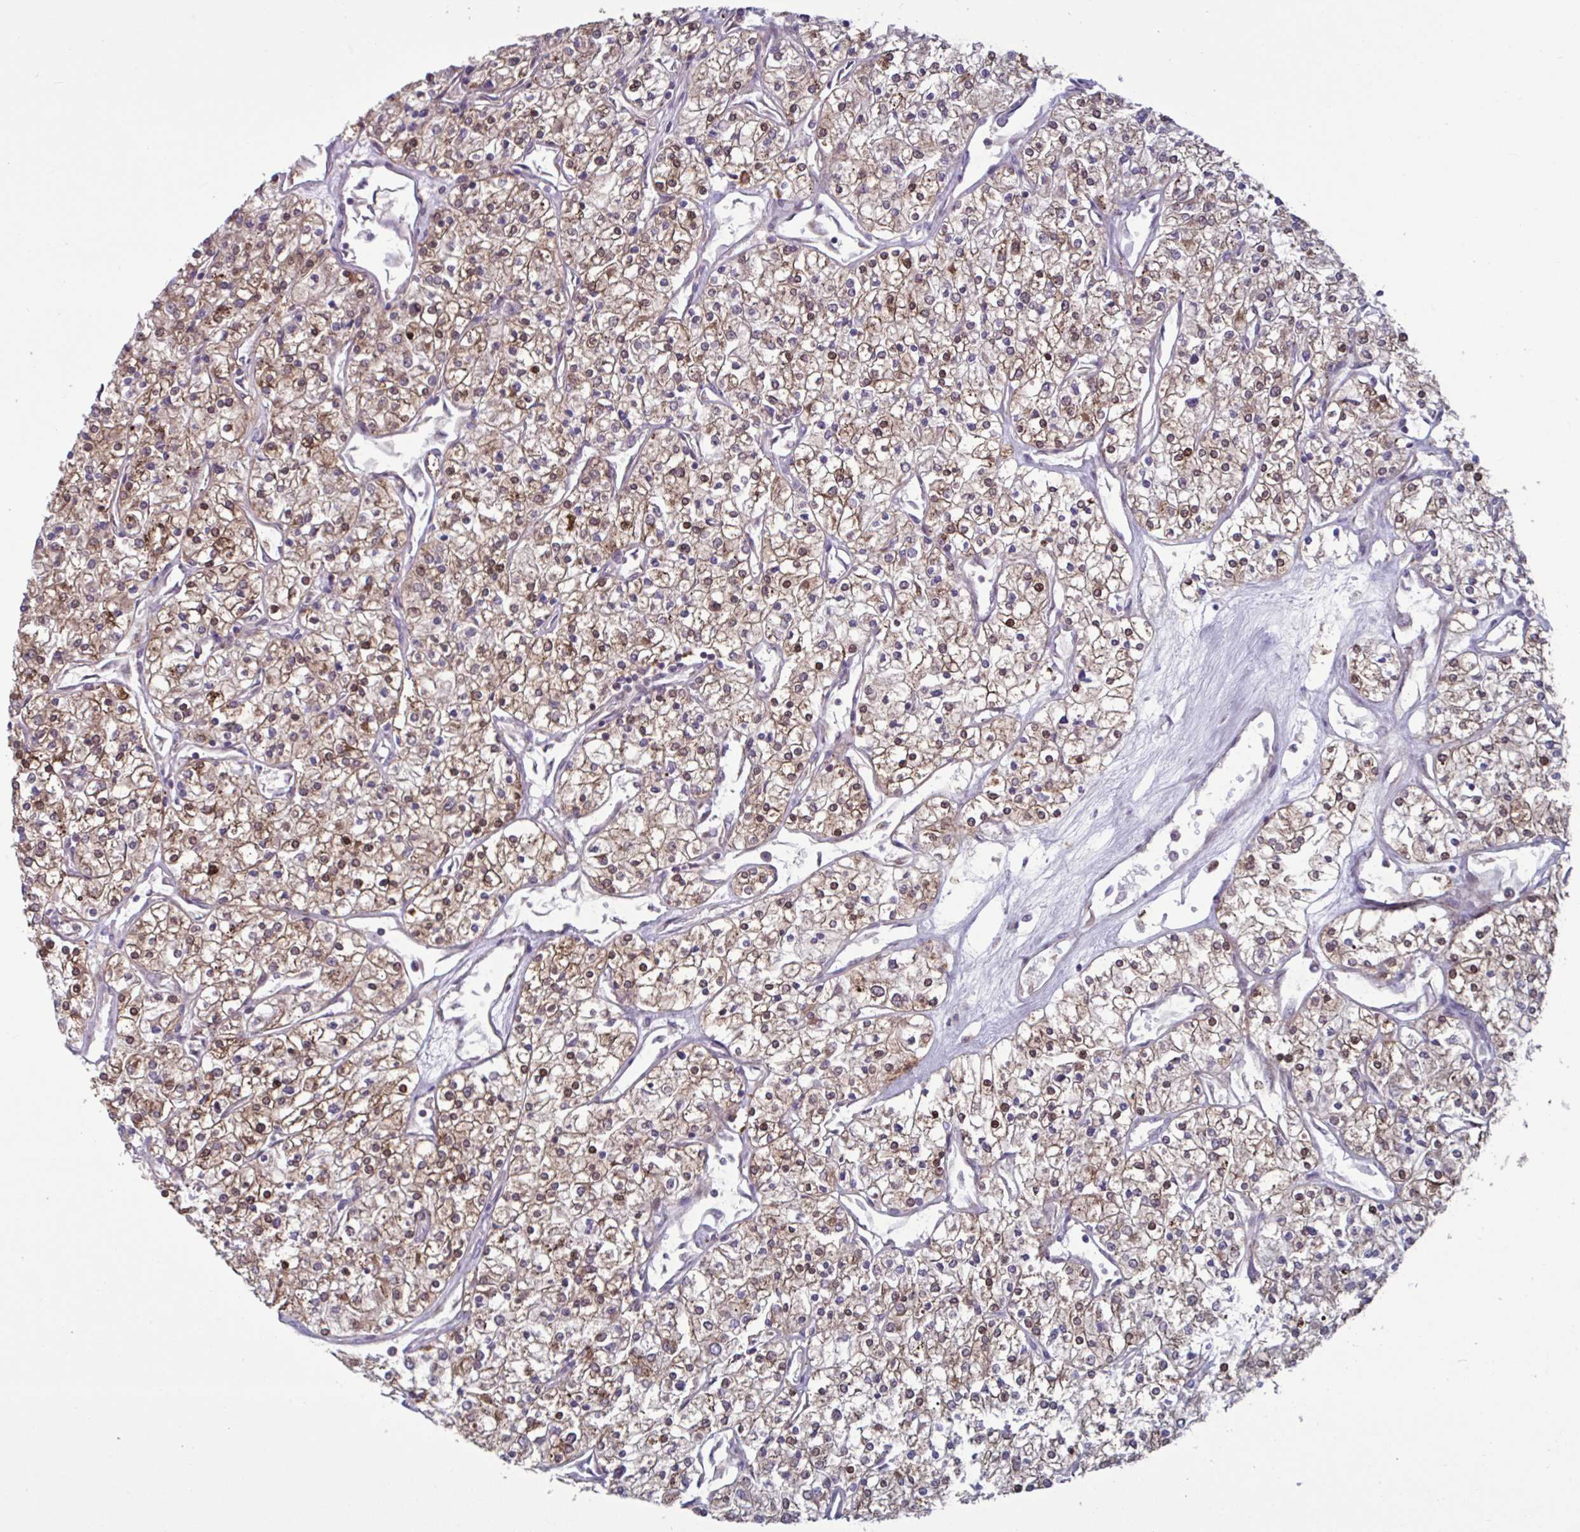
{"staining": {"intensity": "moderate", "quantity": ">75%", "location": "cytoplasmic/membranous,nuclear"}, "tissue": "renal cancer", "cell_type": "Tumor cells", "image_type": "cancer", "snomed": [{"axis": "morphology", "description": "Adenocarcinoma, NOS"}, {"axis": "topography", "description": "Kidney"}], "caption": "An IHC photomicrograph of tumor tissue is shown. Protein staining in brown highlights moderate cytoplasmic/membranous and nuclear positivity in renal cancer (adenocarcinoma) within tumor cells.", "gene": "GLTP", "patient": {"sex": "male", "age": 80}}